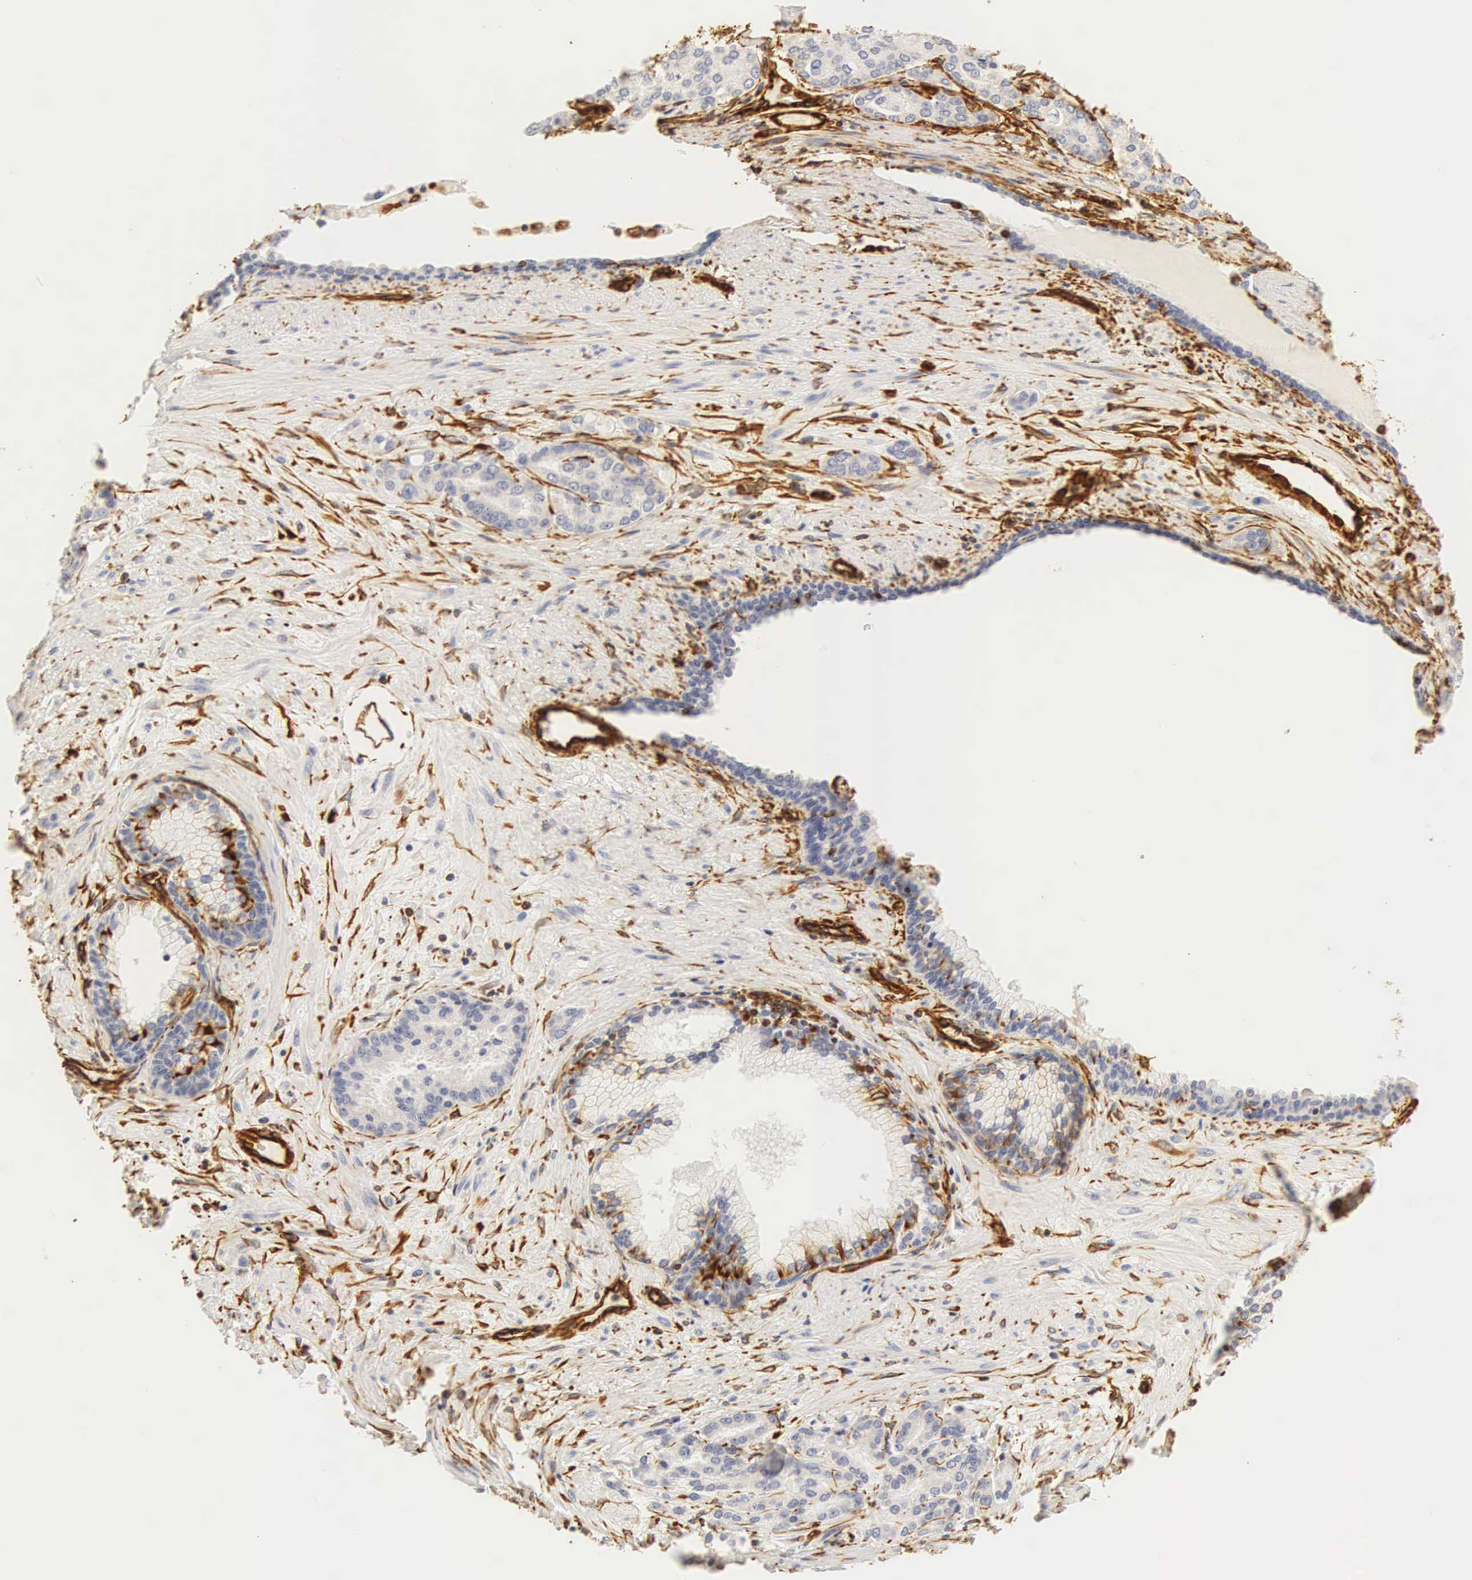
{"staining": {"intensity": "negative", "quantity": "none", "location": "none"}, "tissue": "prostate cancer", "cell_type": "Tumor cells", "image_type": "cancer", "snomed": [{"axis": "morphology", "description": "Adenocarcinoma, High grade"}, {"axis": "topography", "description": "Prostate"}], "caption": "This is a image of IHC staining of prostate adenocarcinoma (high-grade), which shows no positivity in tumor cells. (IHC, brightfield microscopy, high magnification).", "gene": "VIM", "patient": {"sex": "male", "age": 64}}